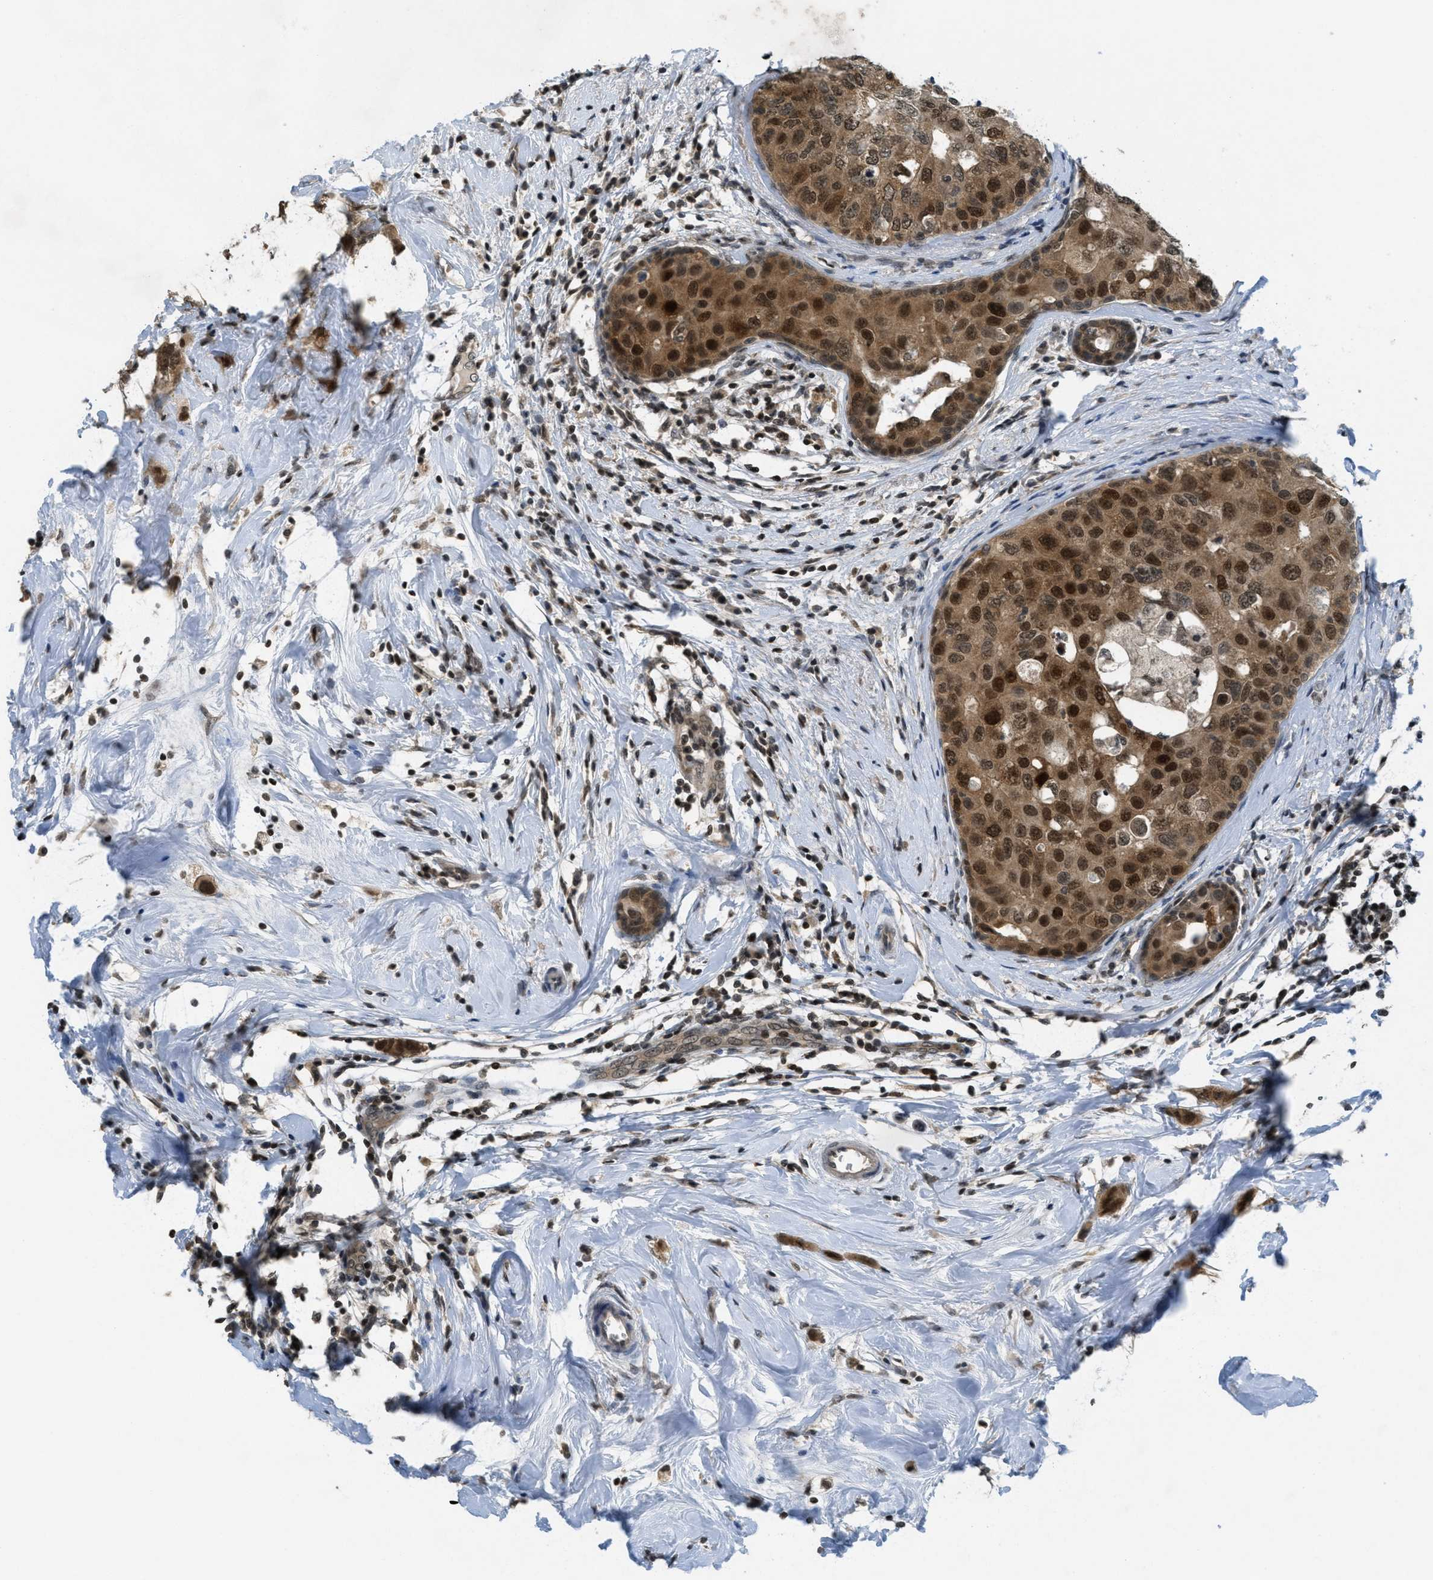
{"staining": {"intensity": "strong", "quantity": ">75%", "location": "cytoplasmic/membranous,nuclear"}, "tissue": "breast cancer", "cell_type": "Tumor cells", "image_type": "cancer", "snomed": [{"axis": "morphology", "description": "Duct carcinoma"}, {"axis": "topography", "description": "Breast"}], "caption": "Tumor cells demonstrate high levels of strong cytoplasmic/membranous and nuclear staining in approximately >75% of cells in intraductal carcinoma (breast).", "gene": "DNAJB1", "patient": {"sex": "female", "age": 50}}